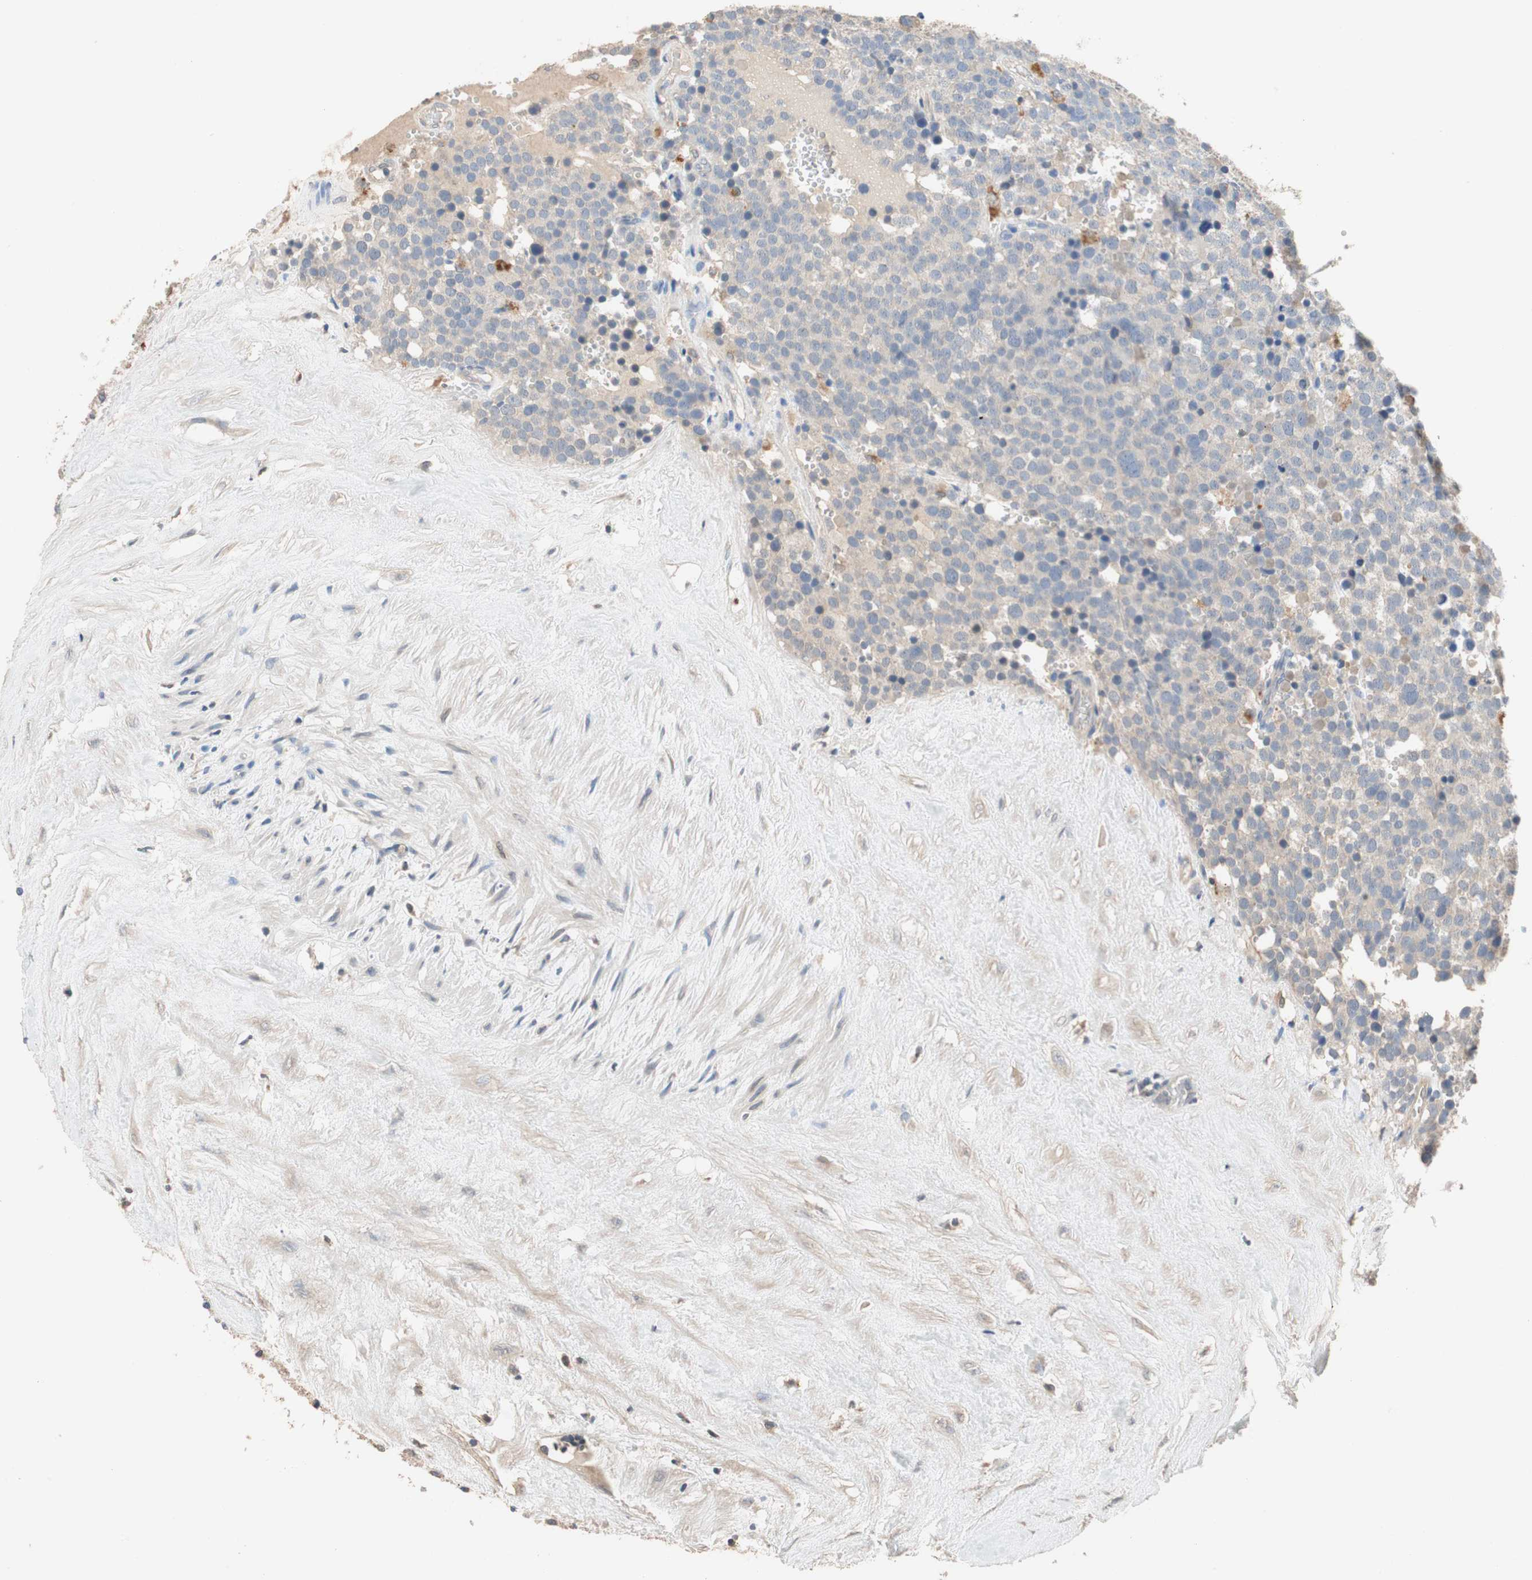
{"staining": {"intensity": "weak", "quantity": "<25%", "location": "cytoplasmic/membranous"}, "tissue": "testis cancer", "cell_type": "Tumor cells", "image_type": "cancer", "snomed": [{"axis": "morphology", "description": "Seminoma, NOS"}, {"axis": "topography", "description": "Testis"}], "caption": "Testis cancer (seminoma) was stained to show a protein in brown. There is no significant staining in tumor cells. (DAB immunohistochemistry with hematoxylin counter stain).", "gene": "ADAP1", "patient": {"sex": "male", "age": 71}}